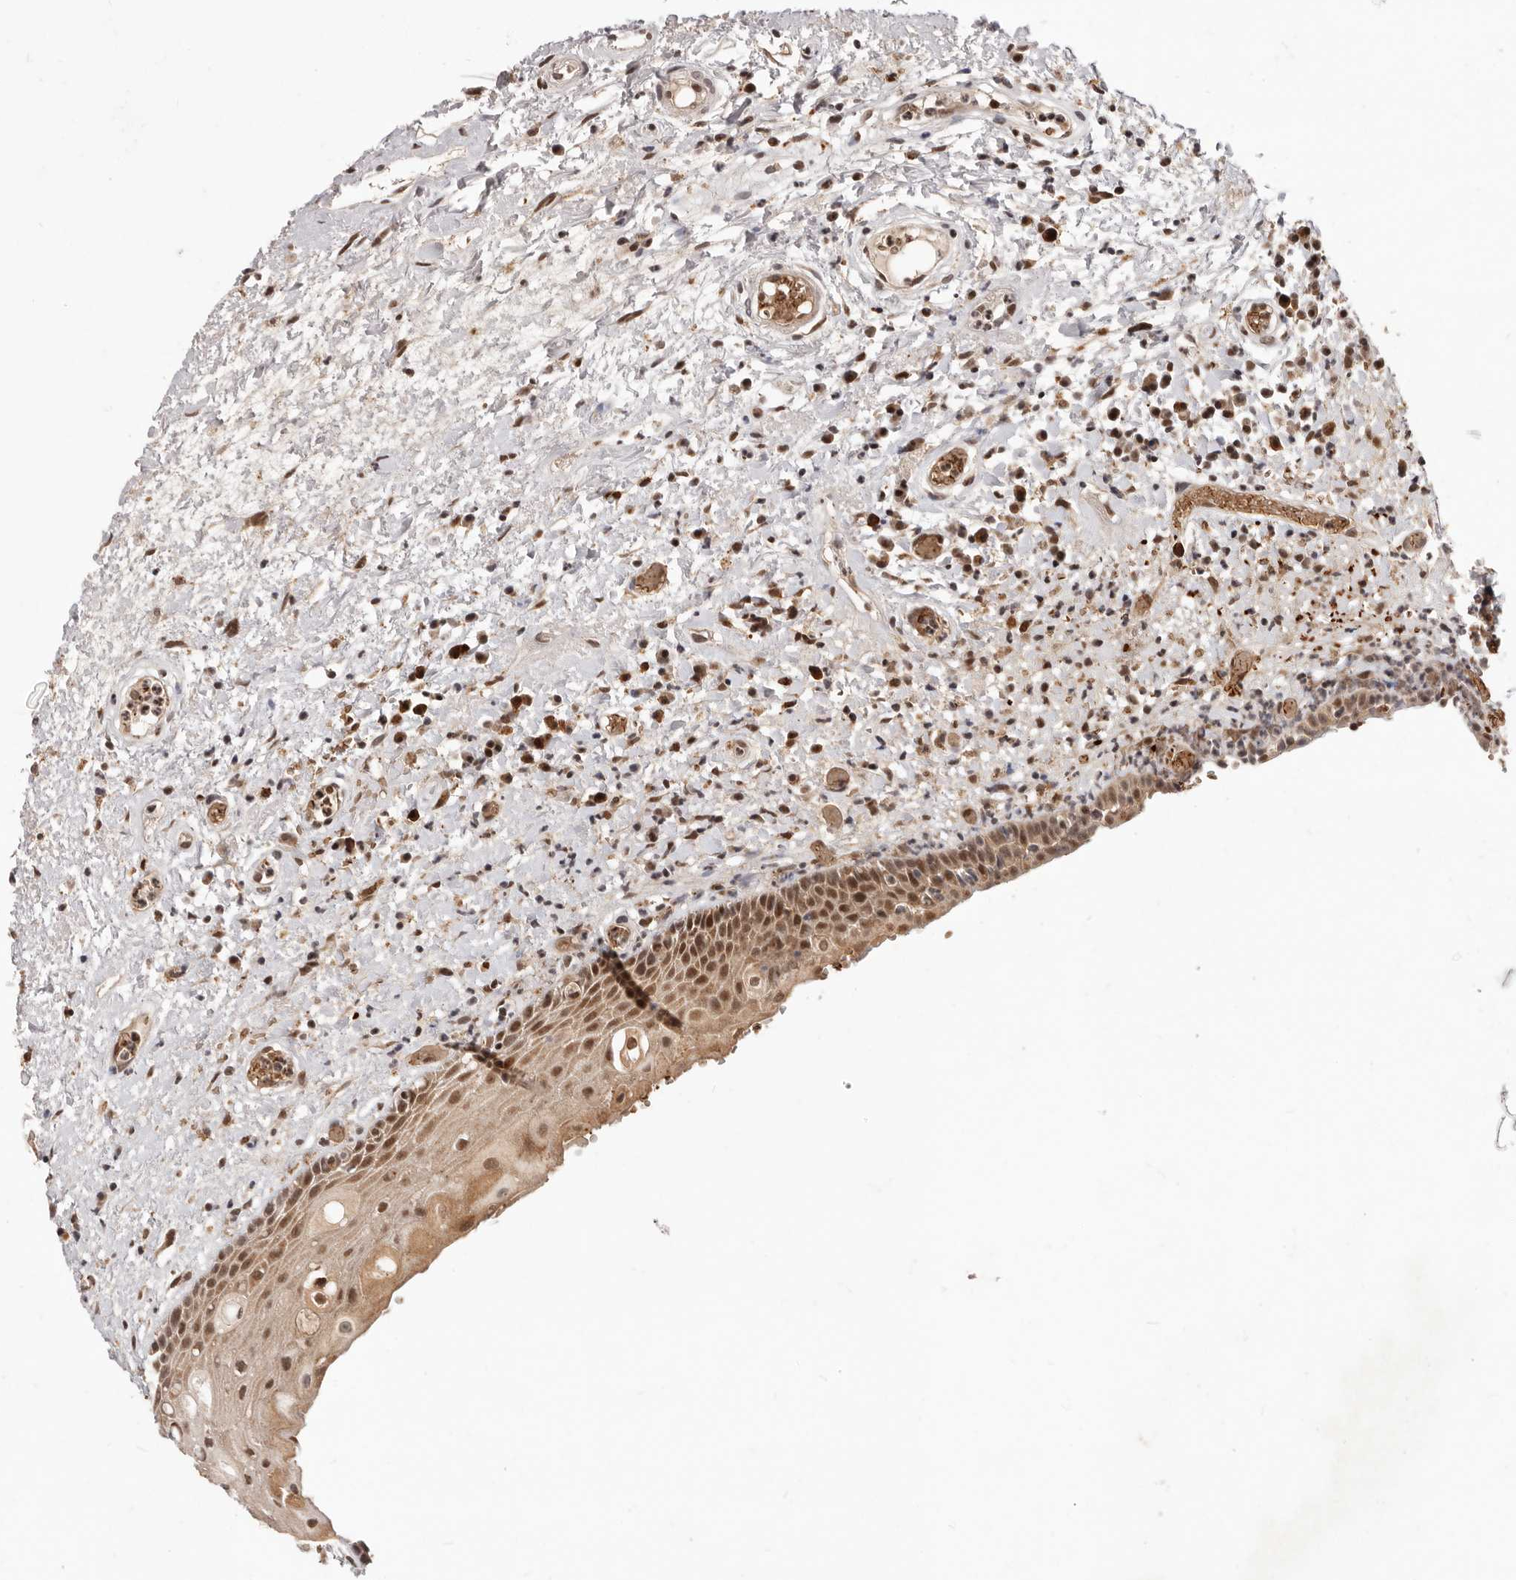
{"staining": {"intensity": "moderate", "quantity": ">75%", "location": "cytoplasmic/membranous,nuclear"}, "tissue": "oral mucosa", "cell_type": "Squamous epithelial cells", "image_type": "normal", "snomed": [{"axis": "morphology", "description": "Normal tissue, NOS"}, {"axis": "topography", "description": "Oral tissue"}], "caption": "Squamous epithelial cells show medium levels of moderate cytoplasmic/membranous,nuclear expression in approximately >75% of cells in unremarkable oral mucosa. Nuclei are stained in blue.", "gene": "NCOA3", "patient": {"sex": "female", "age": 76}}